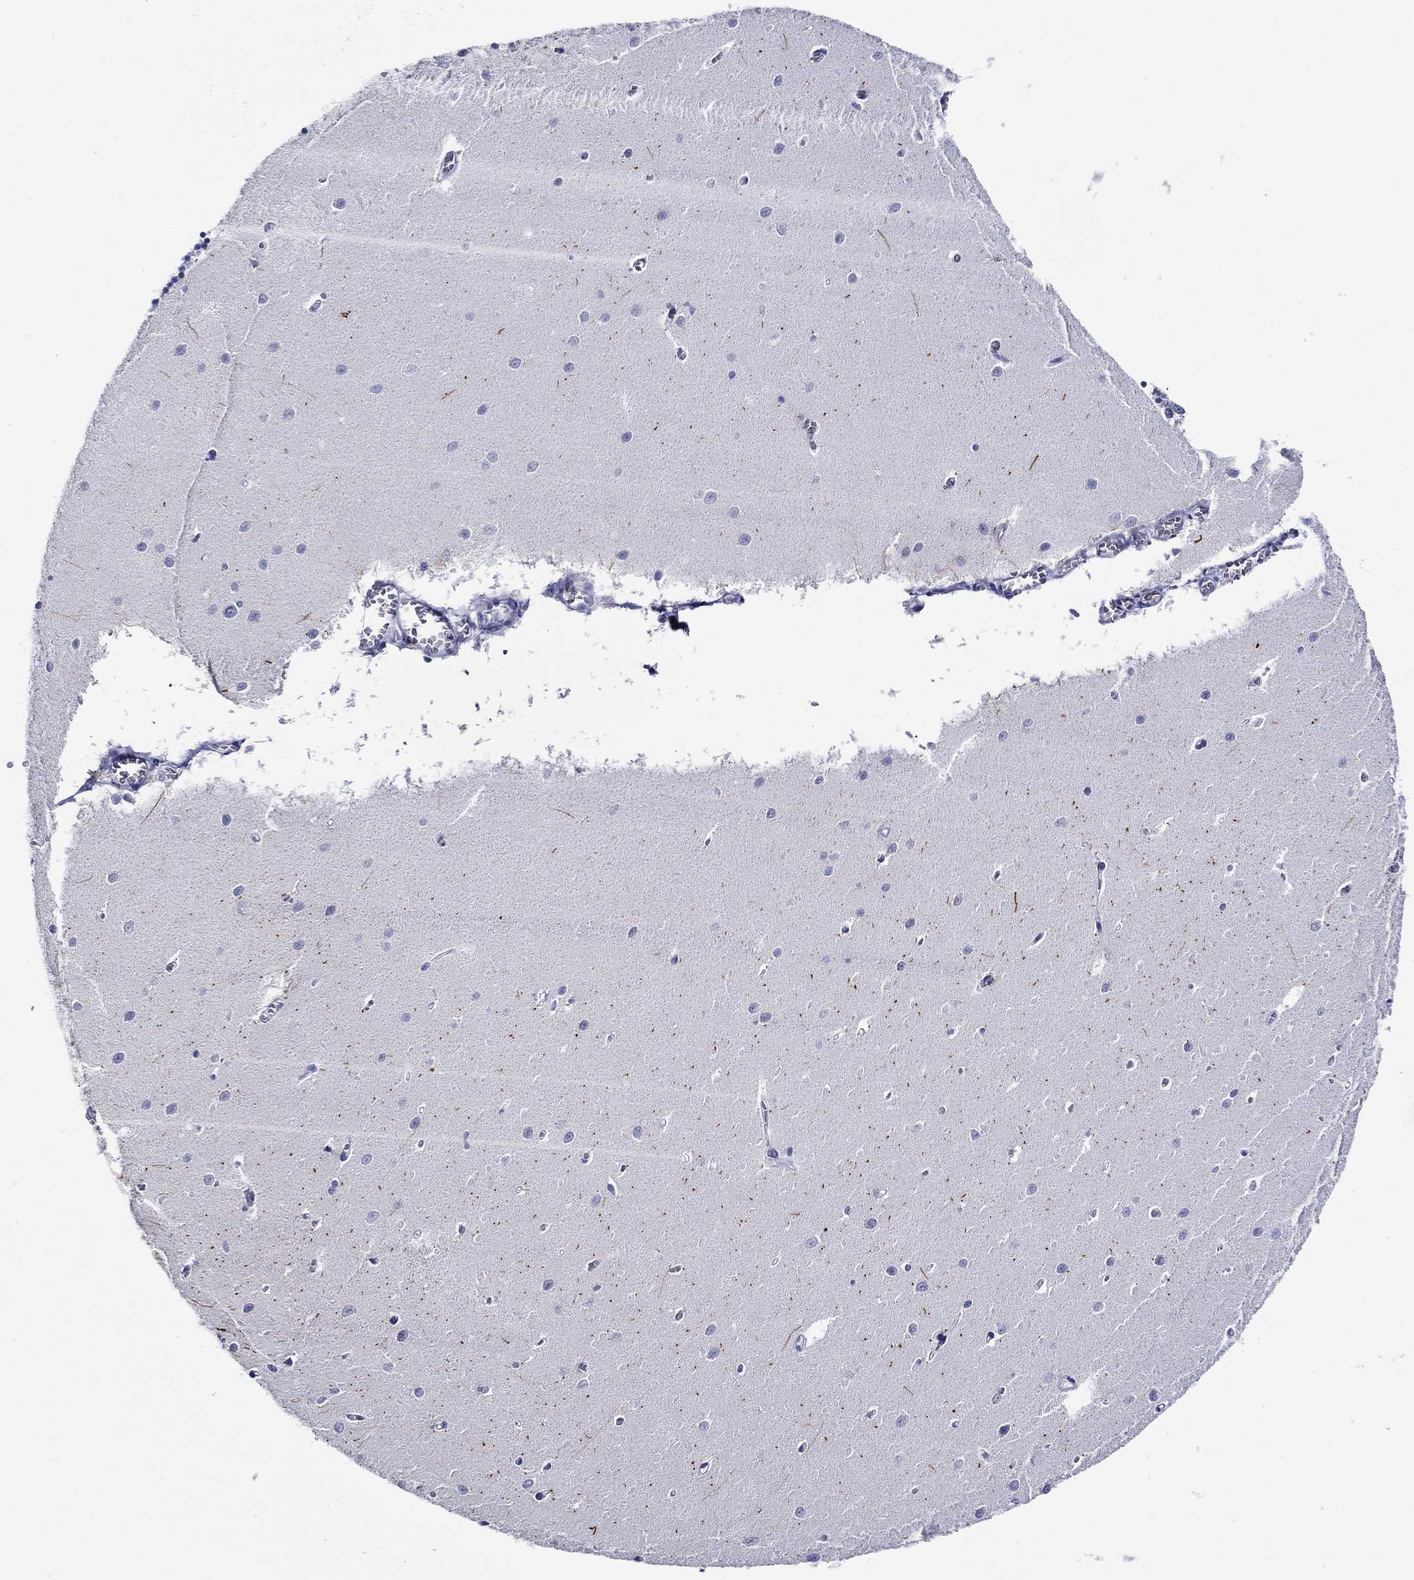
{"staining": {"intensity": "moderate", "quantity": "<25%", "location": "cytoplasmic/membranous"}, "tissue": "cerebellum", "cell_type": "Cells in granular layer", "image_type": "normal", "snomed": [{"axis": "morphology", "description": "Normal tissue, NOS"}, {"axis": "topography", "description": "Cerebellum"}], "caption": "High-power microscopy captured an immunohistochemistry photomicrograph of benign cerebellum, revealing moderate cytoplasmic/membranous staining in approximately <25% of cells in granular layer. (brown staining indicates protein expression, while blue staining denotes nuclei).", "gene": "CRYGS", "patient": {"sex": "female", "age": 64}}